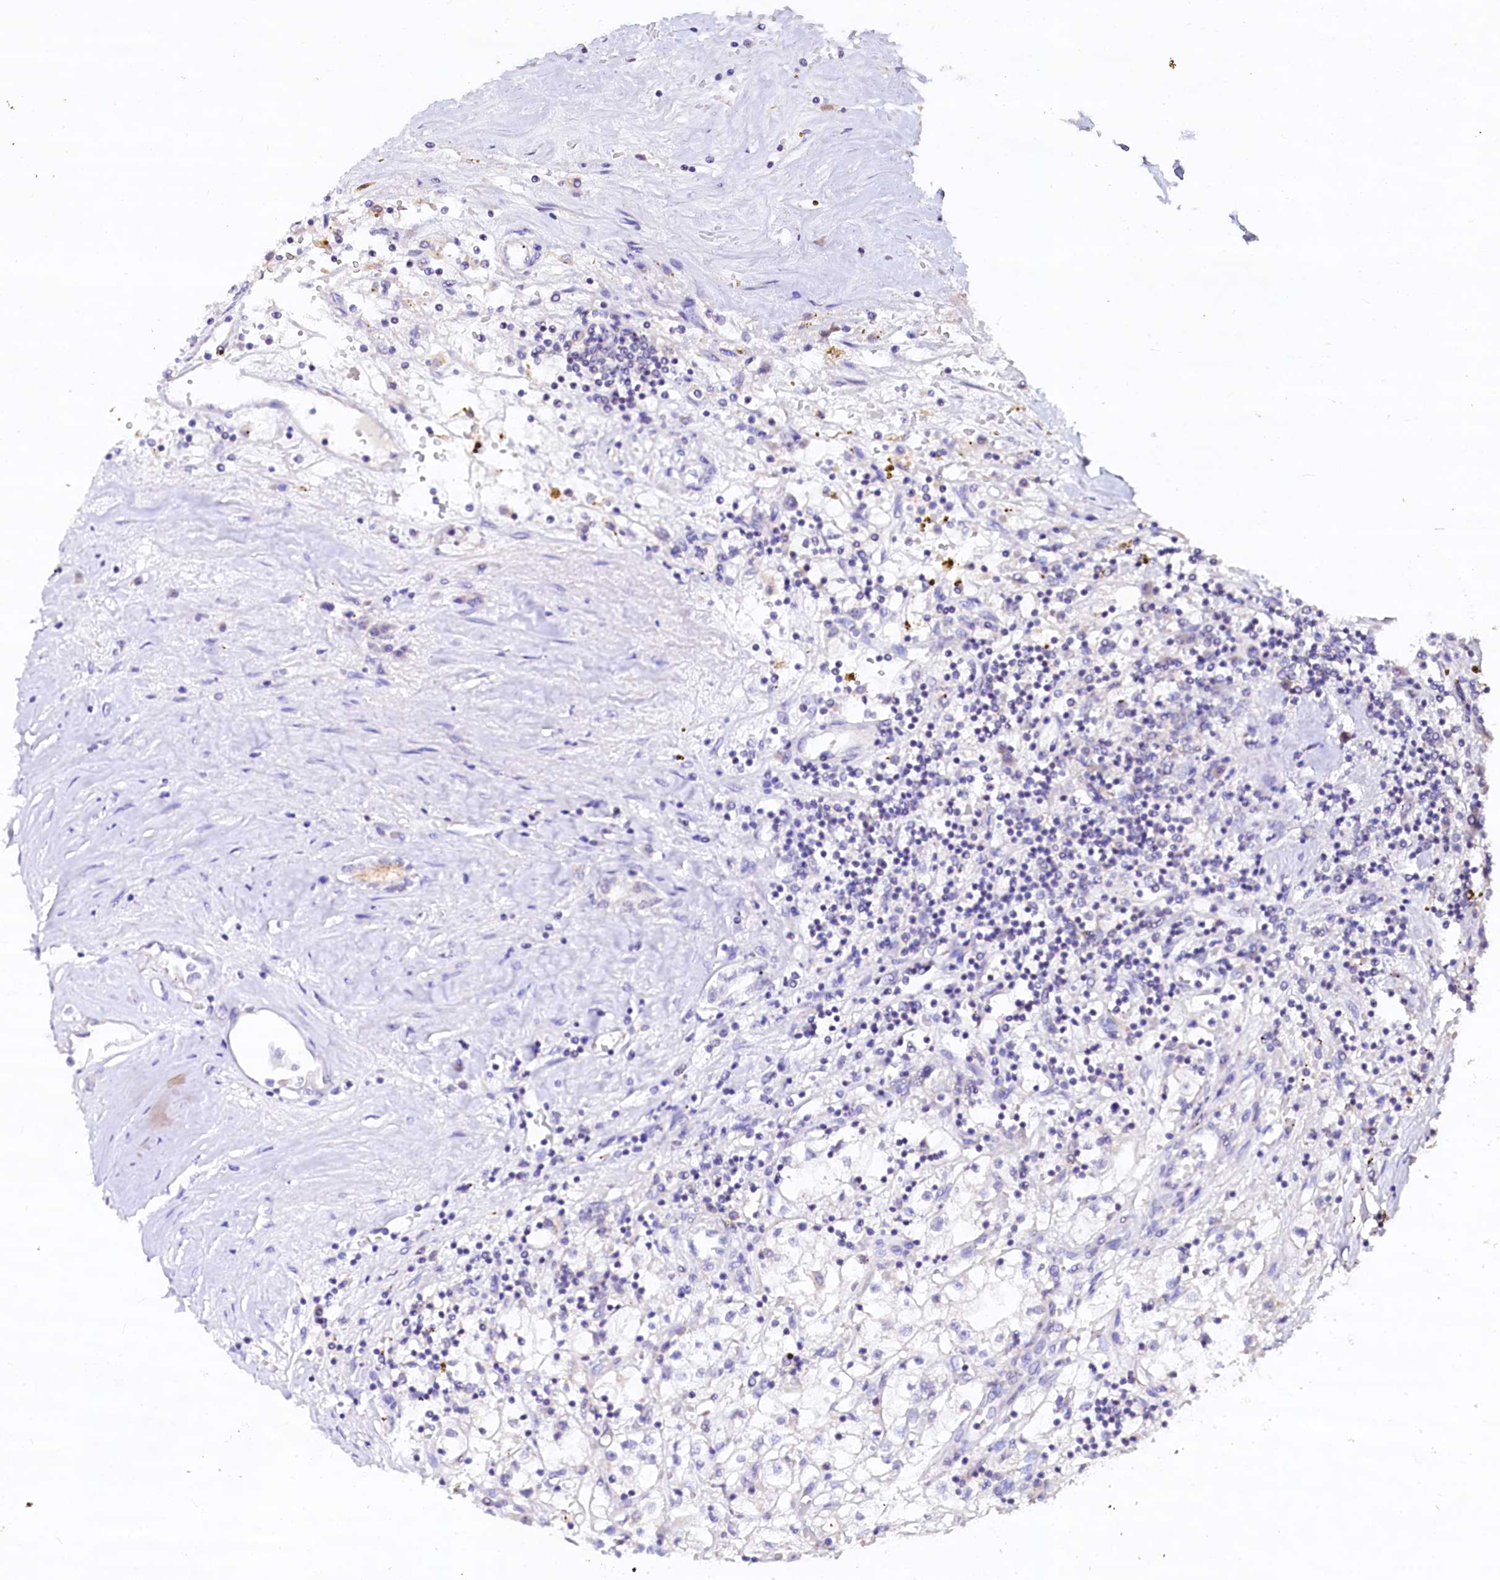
{"staining": {"intensity": "negative", "quantity": "none", "location": "none"}, "tissue": "renal cancer", "cell_type": "Tumor cells", "image_type": "cancer", "snomed": [{"axis": "morphology", "description": "Adenocarcinoma, NOS"}, {"axis": "topography", "description": "Kidney"}], "caption": "Immunohistochemical staining of human renal cancer (adenocarcinoma) exhibits no significant positivity in tumor cells.", "gene": "NALF1", "patient": {"sex": "male", "age": 56}}